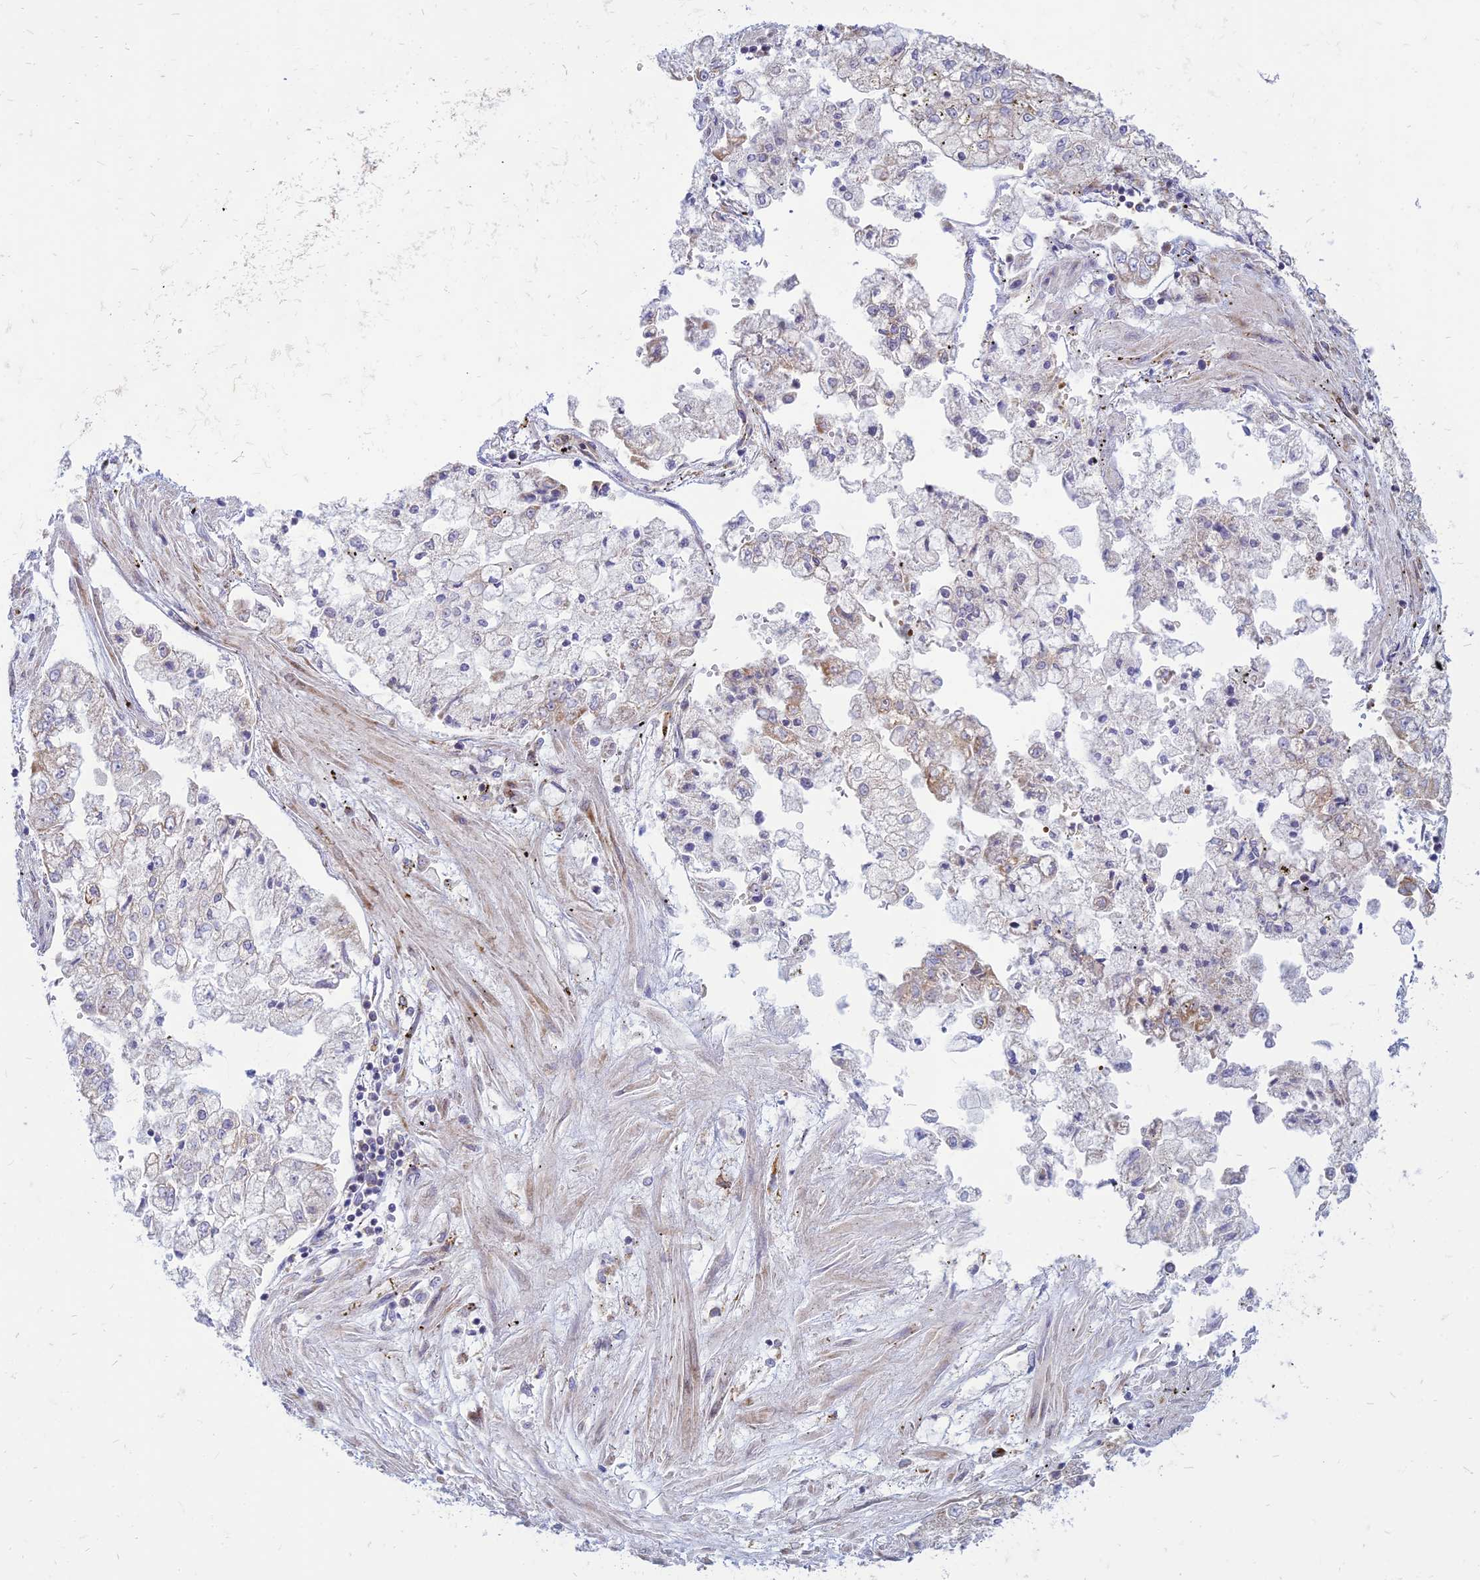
{"staining": {"intensity": "weak", "quantity": "<25%", "location": "cytoplasmic/membranous"}, "tissue": "stomach cancer", "cell_type": "Tumor cells", "image_type": "cancer", "snomed": [{"axis": "morphology", "description": "Adenocarcinoma, NOS"}, {"axis": "topography", "description": "Stomach"}], "caption": "A high-resolution histopathology image shows immunohistochemistry staining of stomach cancer, which displays no significant expression in tumor cells. (DAB (3,3'-diaminobenzidine) IHC with hematoxylin counter stain).", "gene": "PHKA2", "patient": {"sex": "male", "age": 76}}